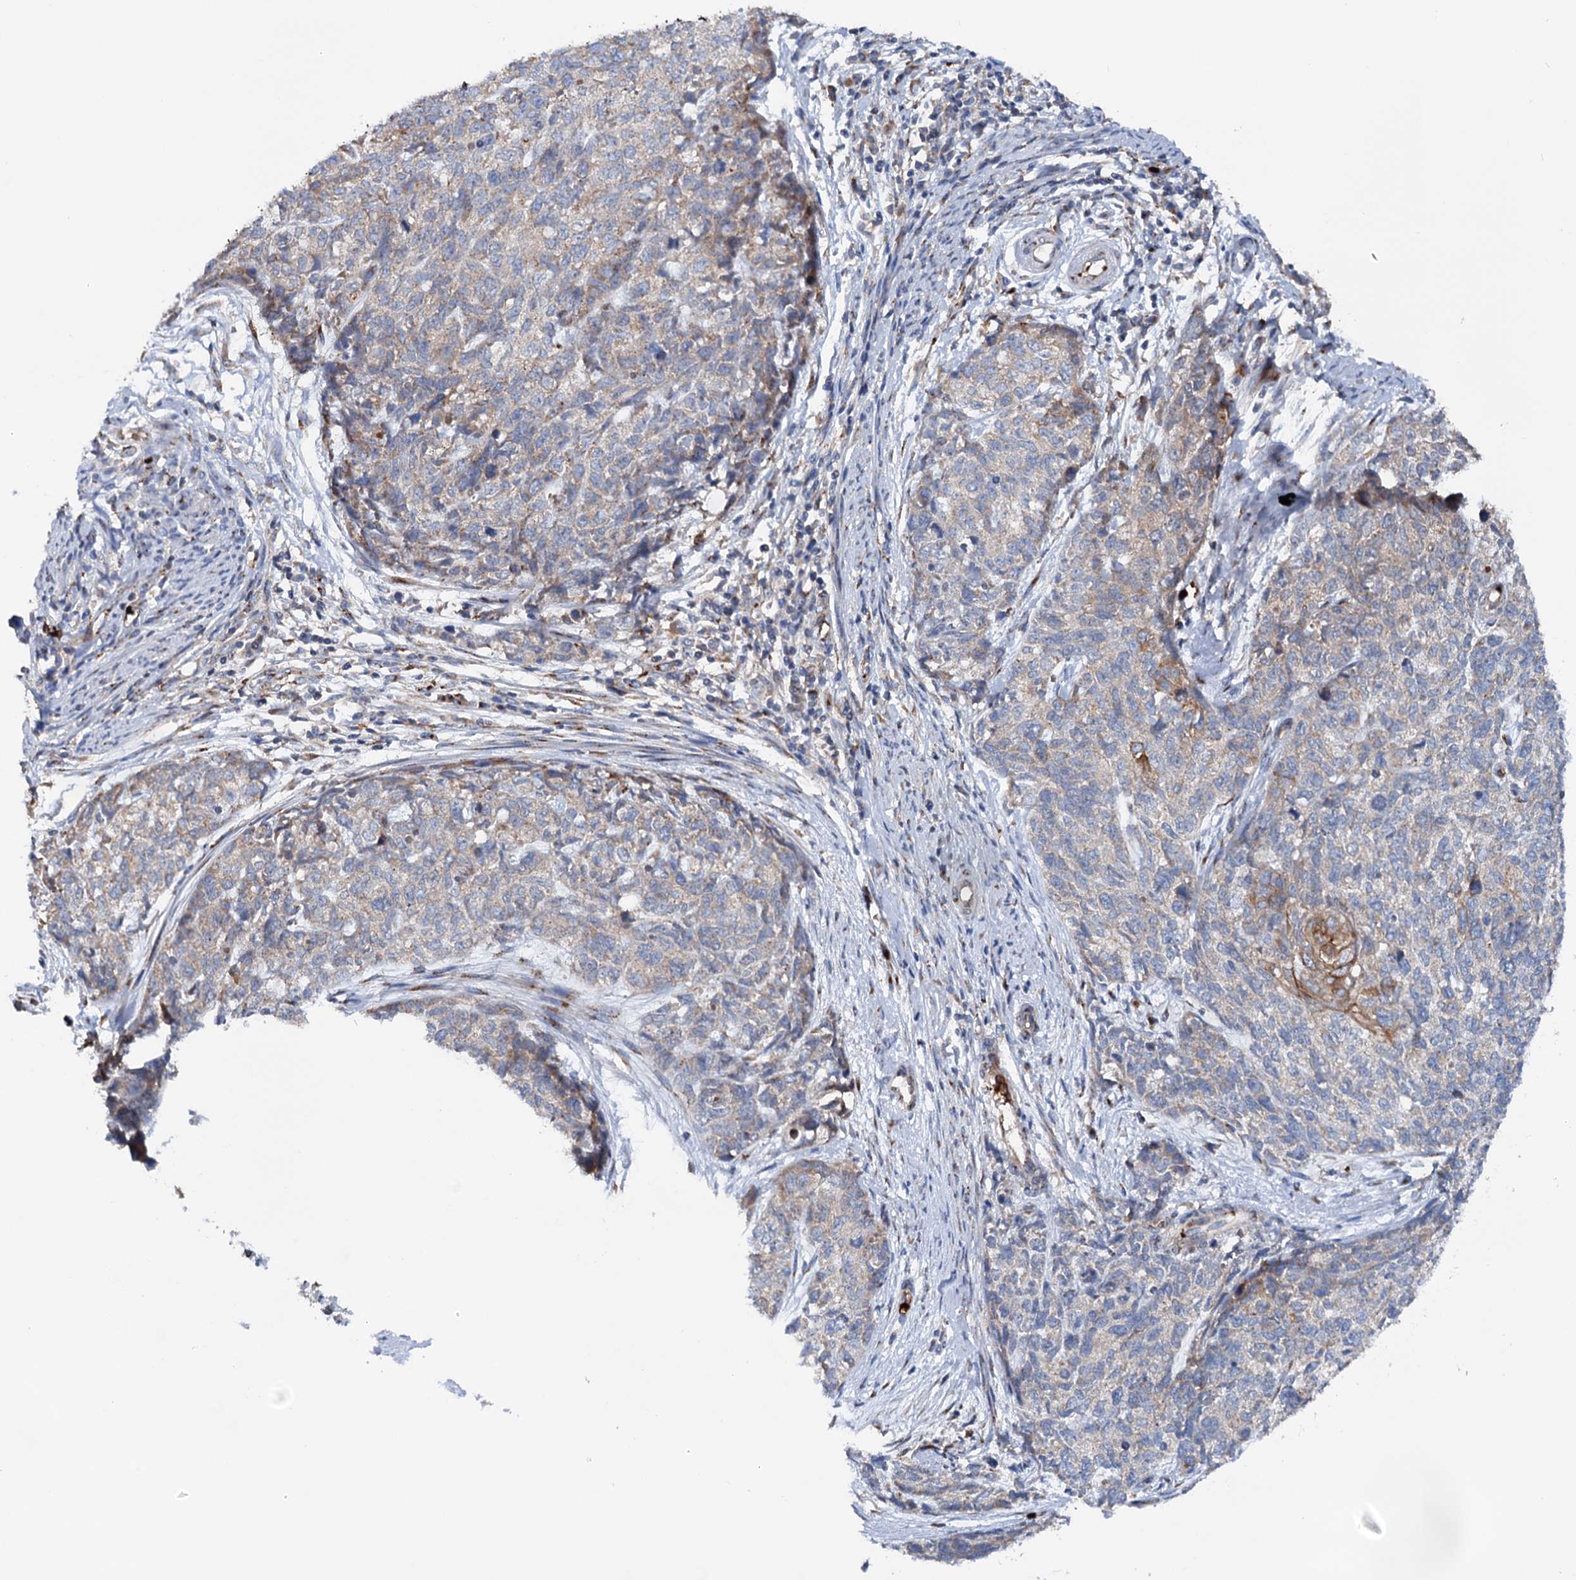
{"staining": {"intensity": "moderate", "quantity": "25%-75%", "location": "cytoplasmic/membranous"}, "tissue": "cervical cancer", "cell_type": "Tumor cells", "image_type": "cancer", "snomed": [{"axis": "morphology", "description": "Squamous cell carcinoma, NOS"}, {"axis": "topography", "description": "Cervix"}], "caption": "A medium amount of moderate cytoplasmic/membranous expression is present in about 25%-75% of tumor cells in squamous cell carcinoma (cervical) tissue.", "gene": "EIPR1", "patient": {"sex": "female", "age": 63}}